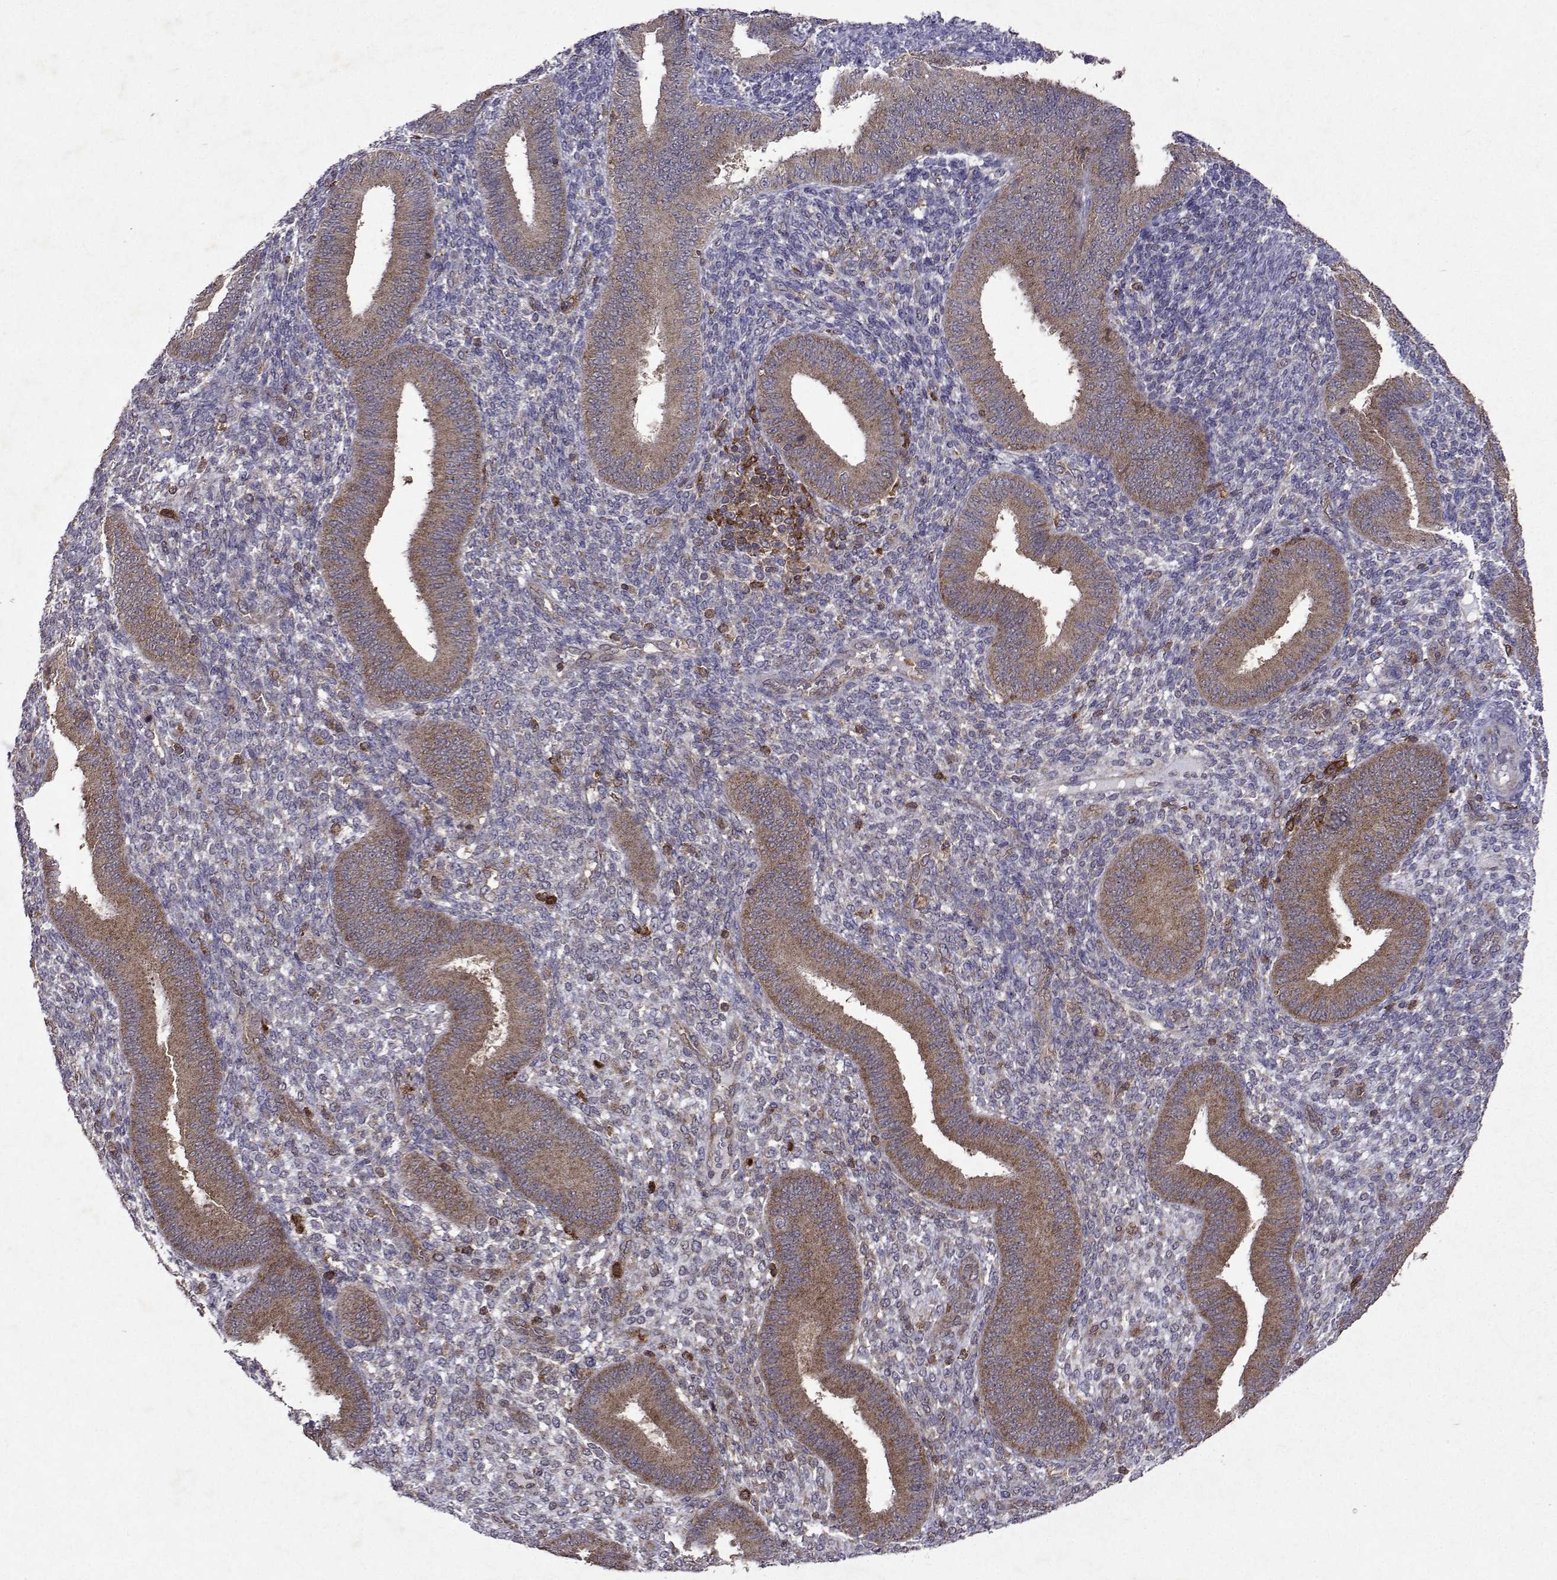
{"staining": {"intensity": "negative", "quantity": "none", "location": "none"}, "tissue": "endometrium", "cell_type": "Cells in endometrial stroma", "image_type": "normal", "snomed": [{"axis": "morphology", "description": "Normal tissue, NOS"}, {"axis": "topography", "description": "Endometrium"}], "caption": "Human endometrium stained for a protein using immunohistochemistry exhibits no expression in cells in endometrial stroma.", "gene": "APAF1", "patient": {"sex": "female", "age": 39}}